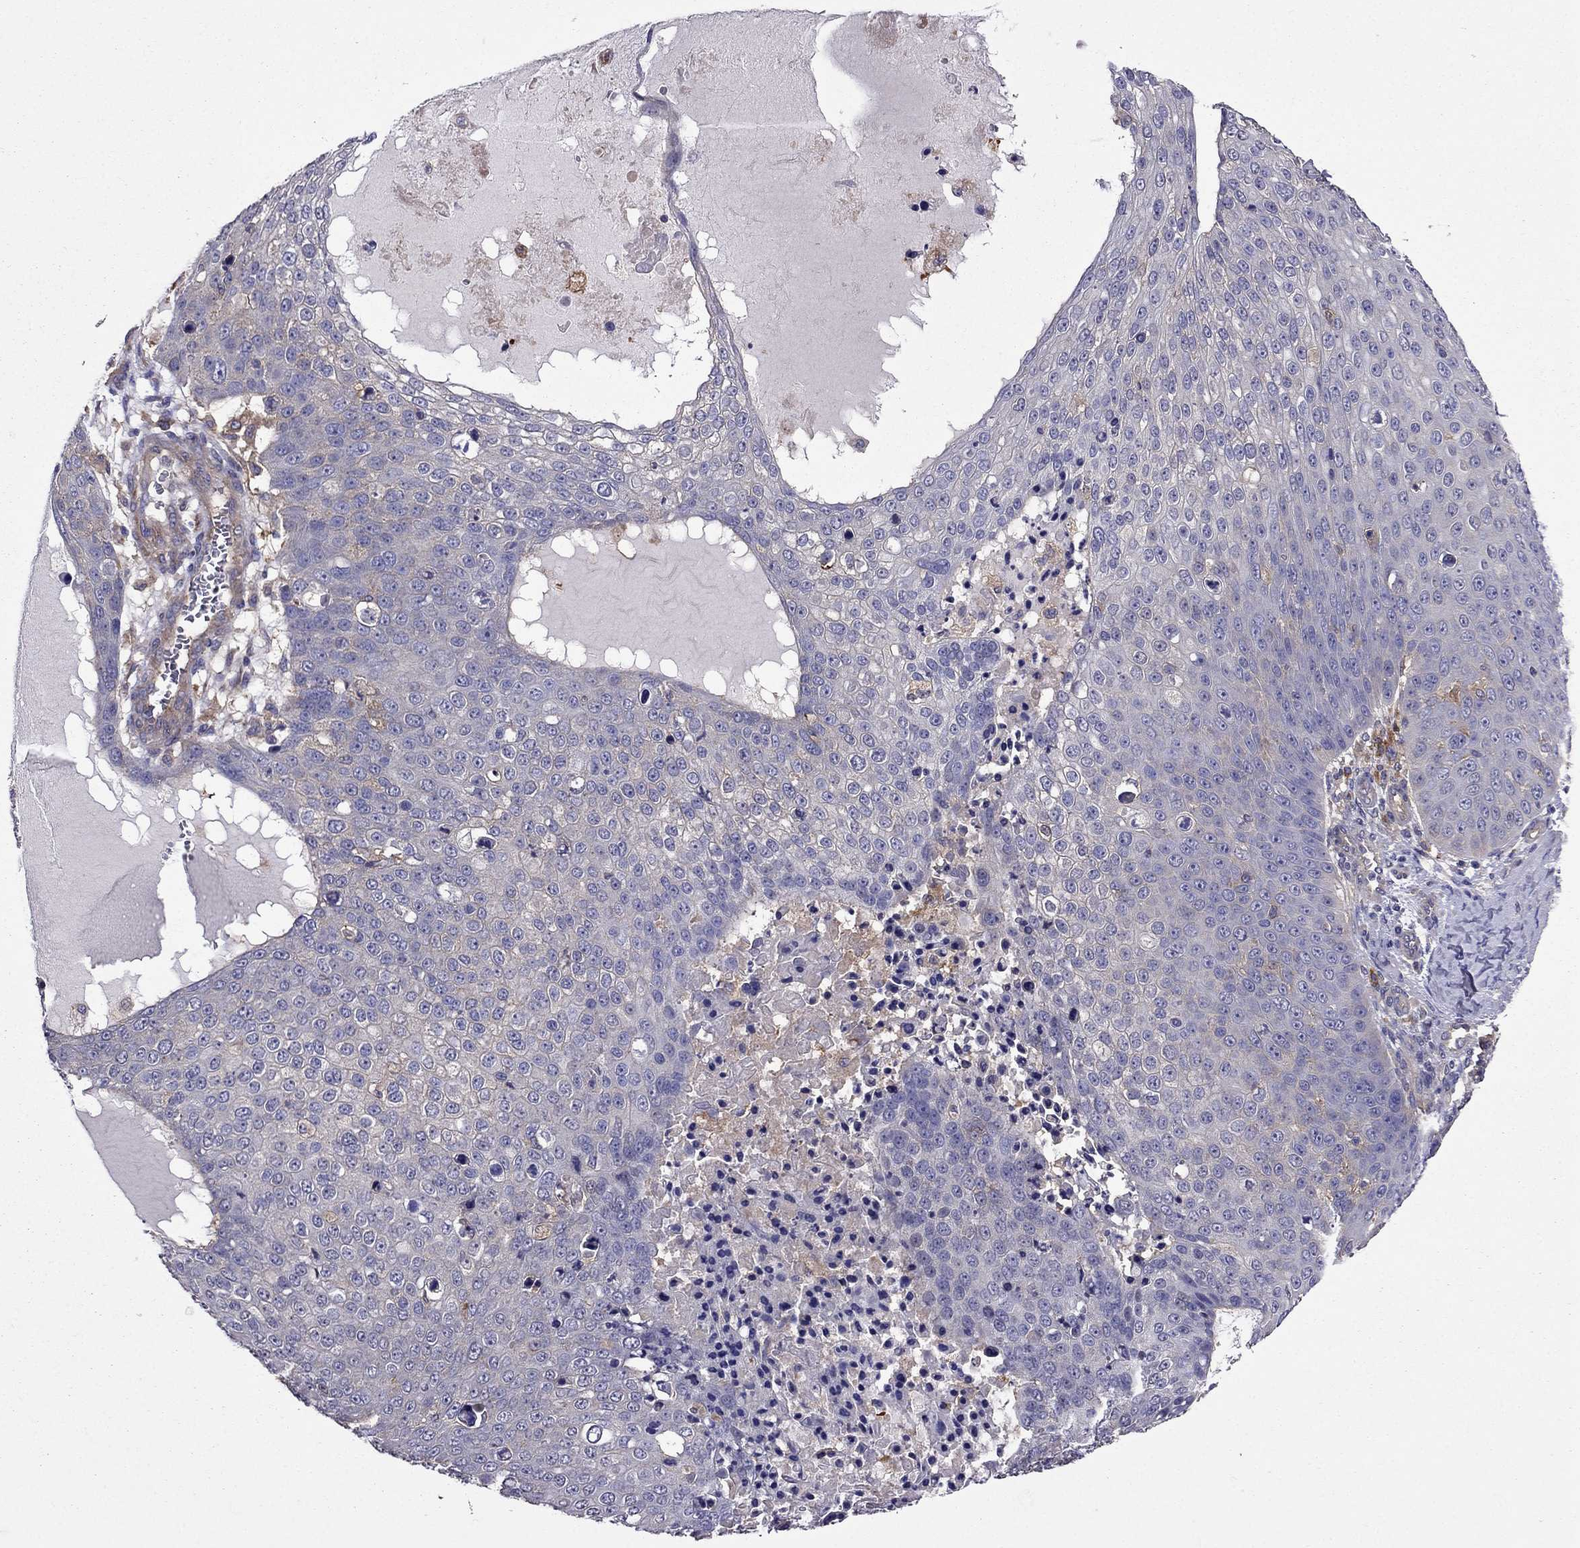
{"staining": {"intensity": "negative", "quantity": "none", "location": "none"}, "tissue": "skin cancer", "cell_type": "Tumor cells", "image_type": "cancer", "snomed": [{"axis": "morphology", "description": "Squamous cell carcinoma, NOS"}, {"axis": "topography", "description": "Skin"}], "caption": "IHC image of neoplastic tissue: human skin squamous cell carcinoma stained with DAB (3,3'-diaminobenzidine) shows no significant protein positivity in tumor cells. The staining is performed using DAB brown chromogen with nuclei counter-stained in using hematoxylin.", "gene": "ITGB1", "patient": {"sex": "male", "age": 71}}